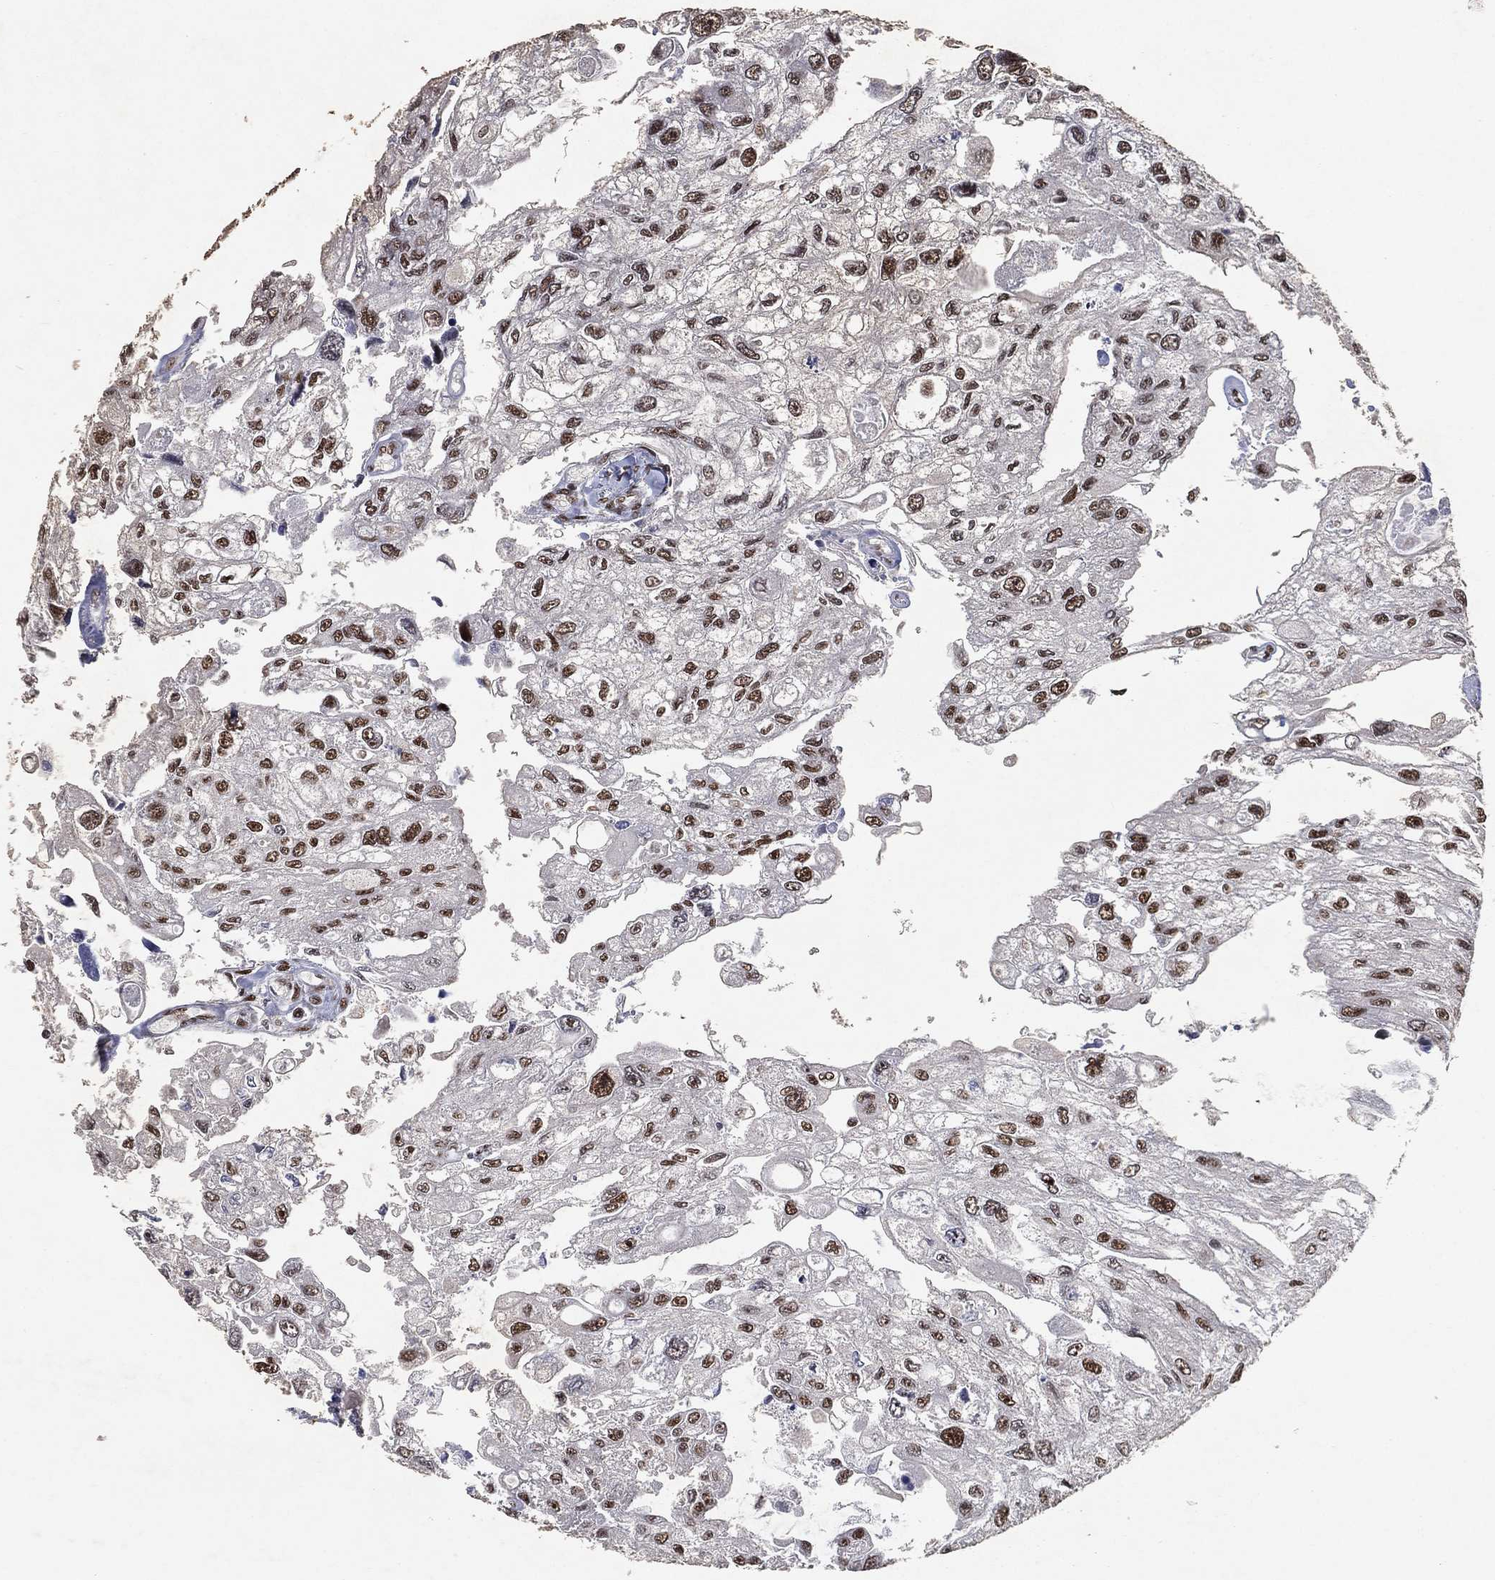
{"staining": {"intensity": "strong", "quantity": ">75%", "location": "nuclear"}, "tissue": "urothelial cancer", "cell_type": "Tumor cells", "image_type": "cancer", "snomed": [{"axis": "morphology", "description": "Urothelial carcinoma, High grade"}, {"axis": "topography", "description": "Urinary bladder"}], "caption": "Protein staining displays strong nuclear expression in about >75% of tumor cells in urothelial cancer.", "gene": "DDX27", "patient": {"sex": "male", "age": 59}}